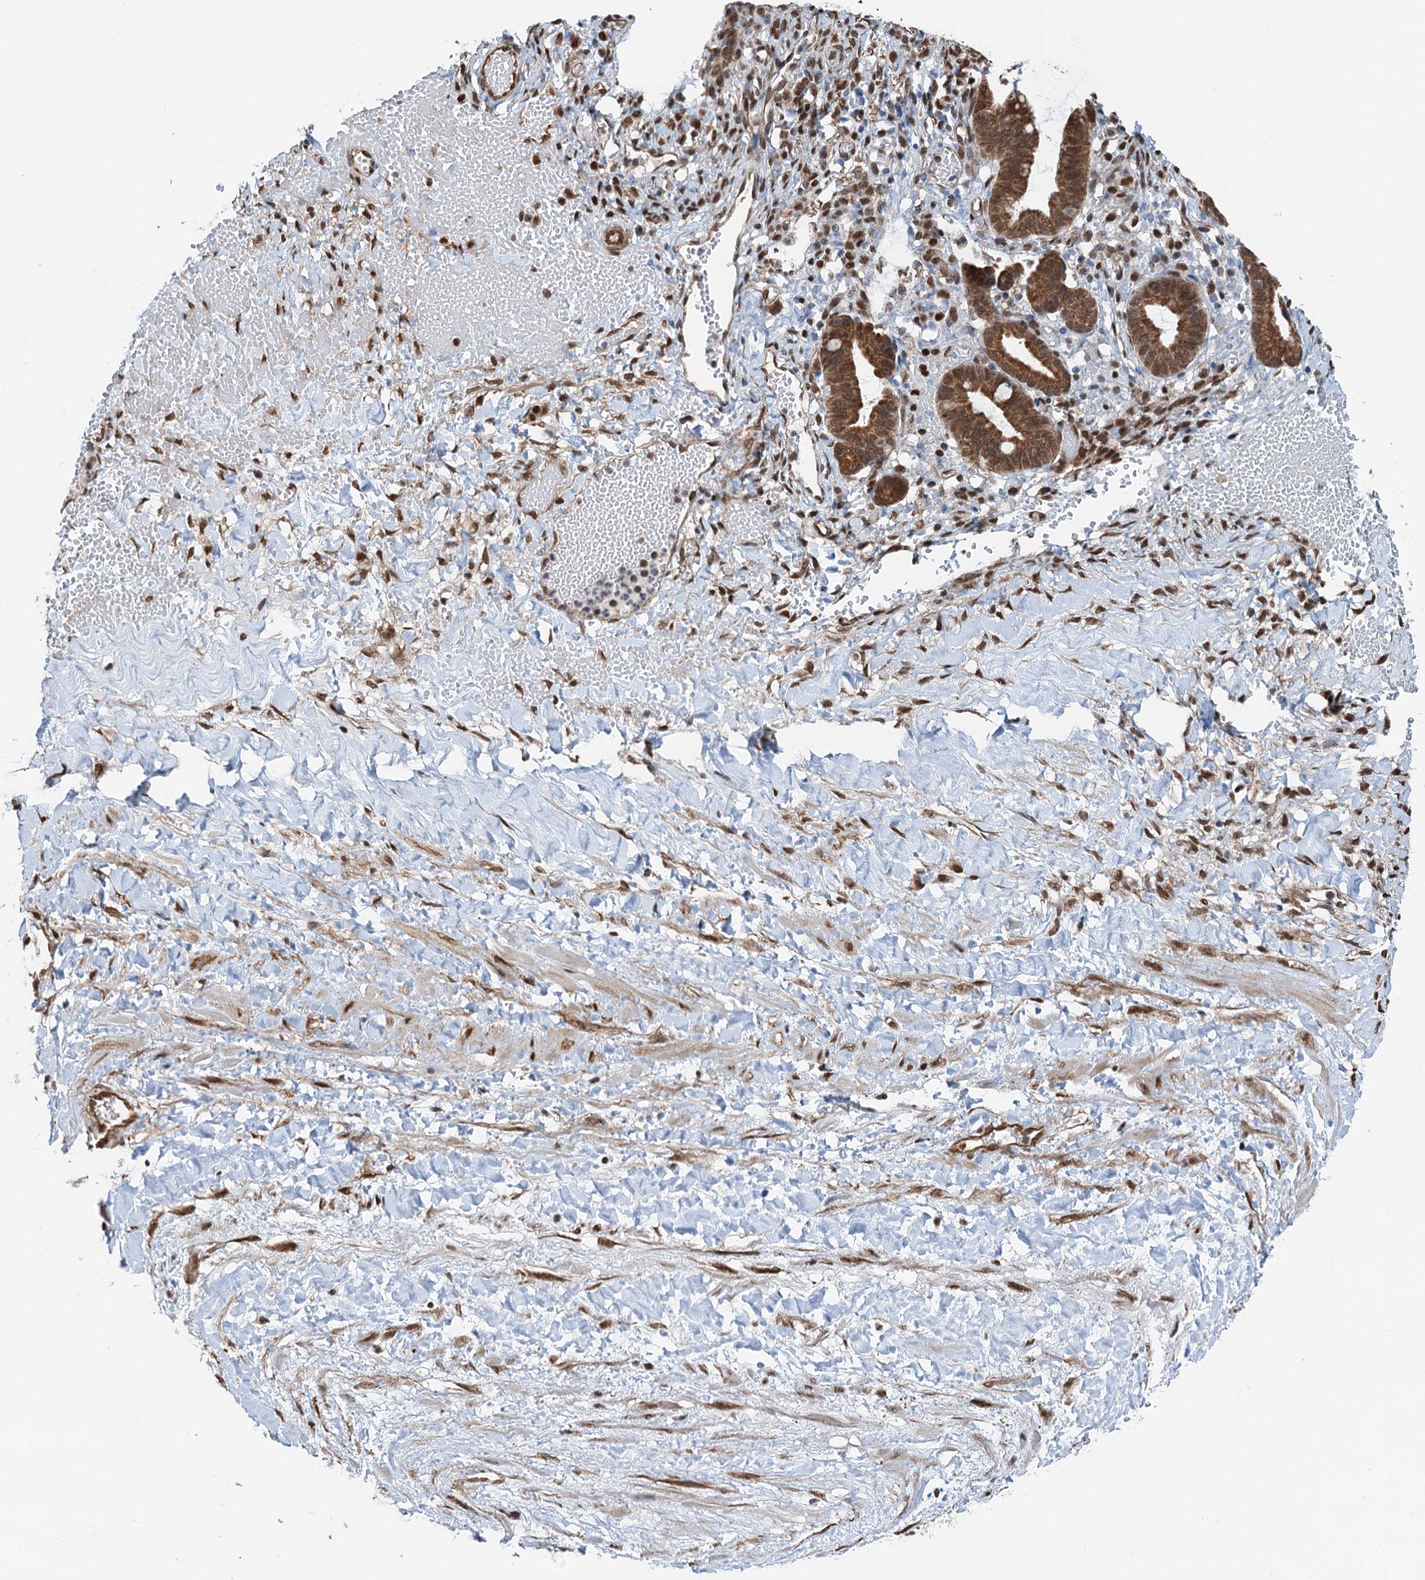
{"staining": {"intensity": "strong", "quantity": ">75%", "location": "cytoplasmic/membranous,nuclear"}, "tissue": "ovarian cancer", "cell_type": "Tumor cells", "image_type": "cancer", "snomed": [{"axis": "morphology", "description": "Cystadenocarcinoma, mucinous, NOS"}, {"axis": "topography", "description": "Ovary"}], "caption": "Immunohistochemical staining of human ovarian mucinous cystadenocarcinoma displays strong cytoplasmic/membranous and nuclear protein expression in approximately >75% of tumor cells.", "gene": "CFDP1", "patient": {"sex": "female", "age": 73}}